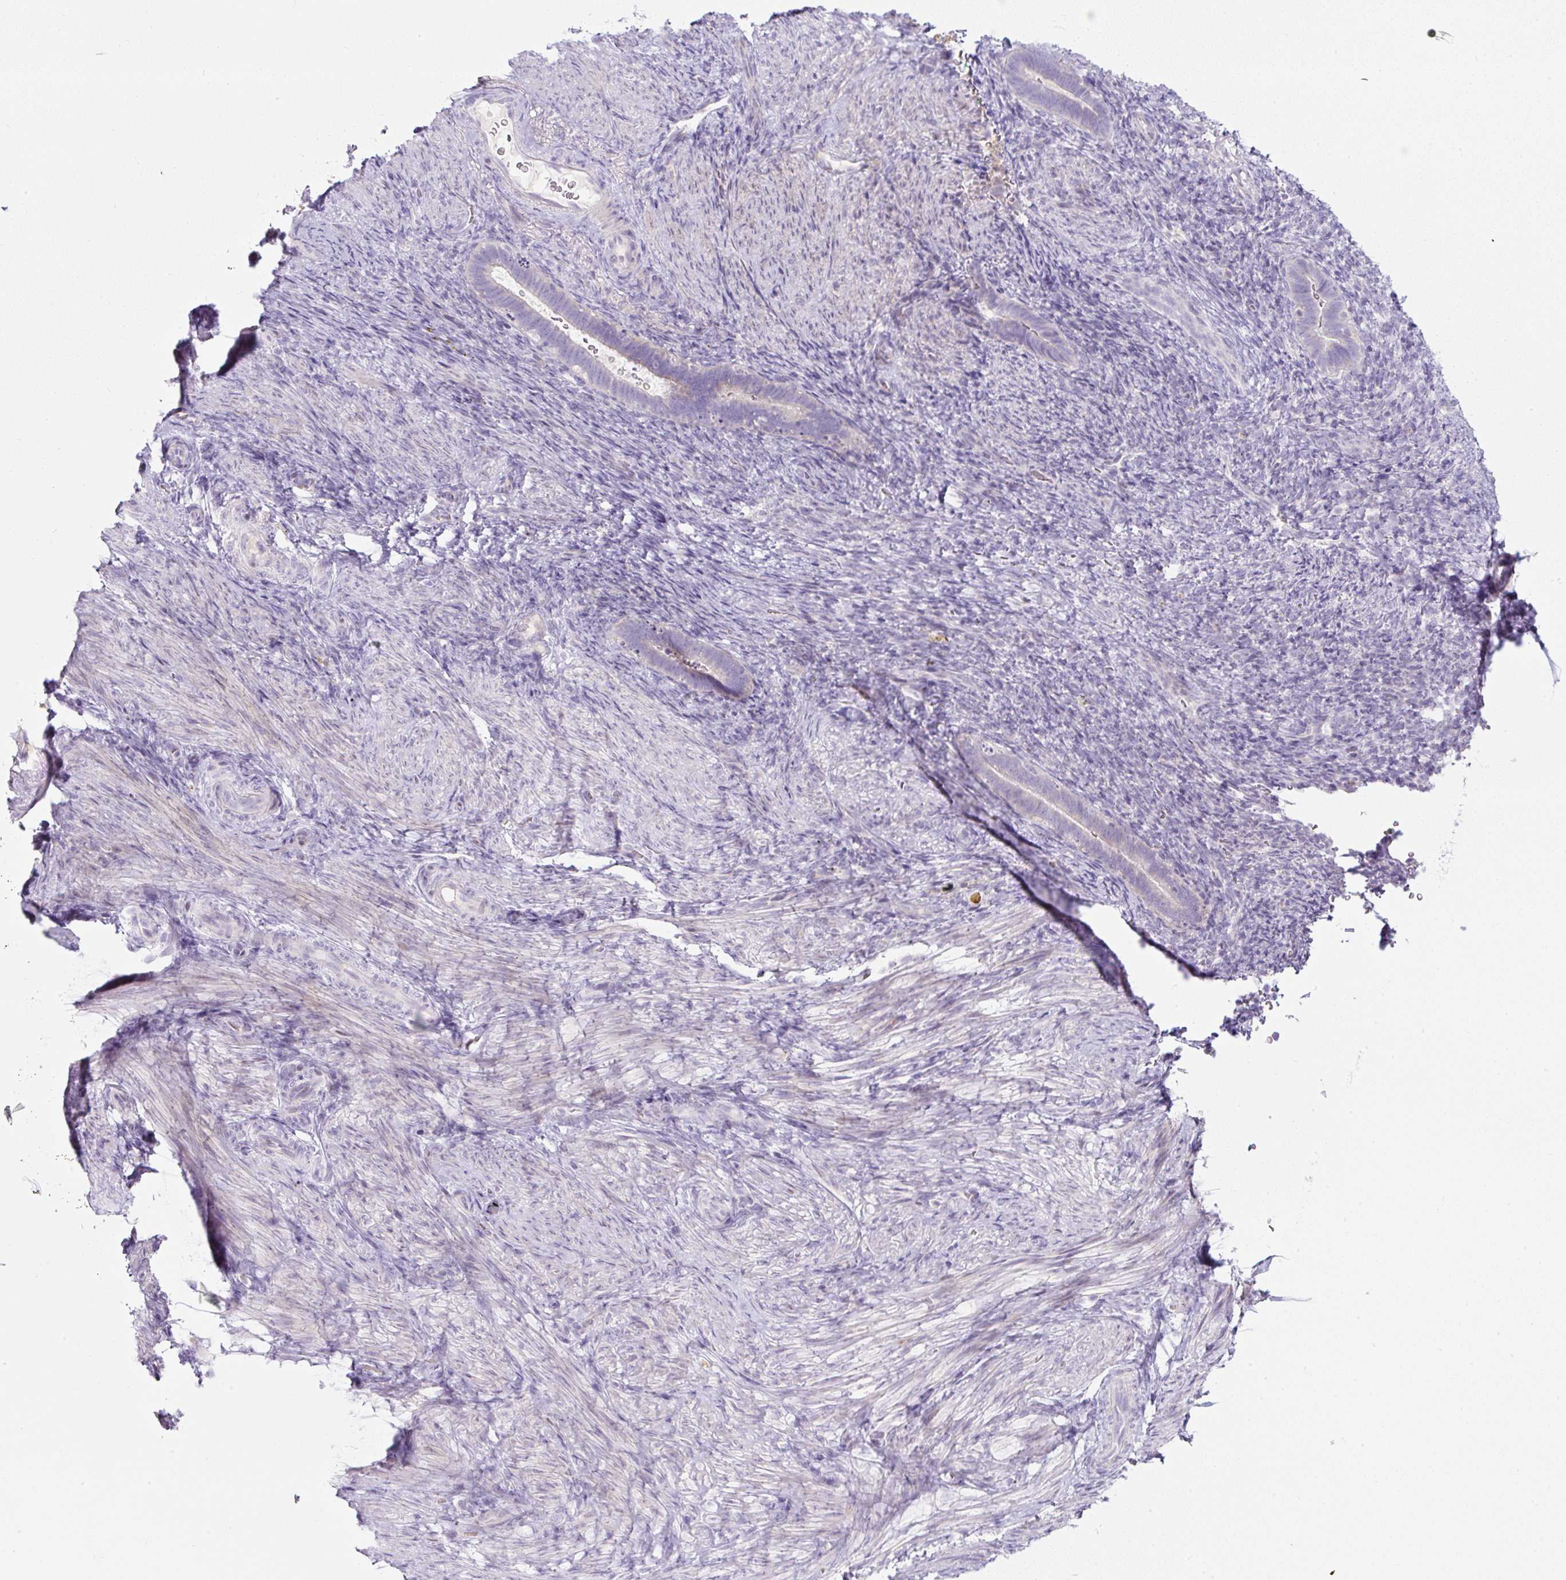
{"staining": {"intensity": "negative", "quantity": "none", "location": "none"}, "tissue": "endometrium", "cell_type": "Cells in endometrial stroma", "image_type": "normal", "snomed": [{"axis": "morphology", "description": "Normal tissue, NOS"}, {"axis": "topography", "description": "Endometrium"}], "caption": "This is an IHC photomicrograph of unremarkable human endometrium. There is no positivity in cells in endometrial stroma.", "gene": "FGFBP3", "patient": {"sex": "female", "age": 34}}